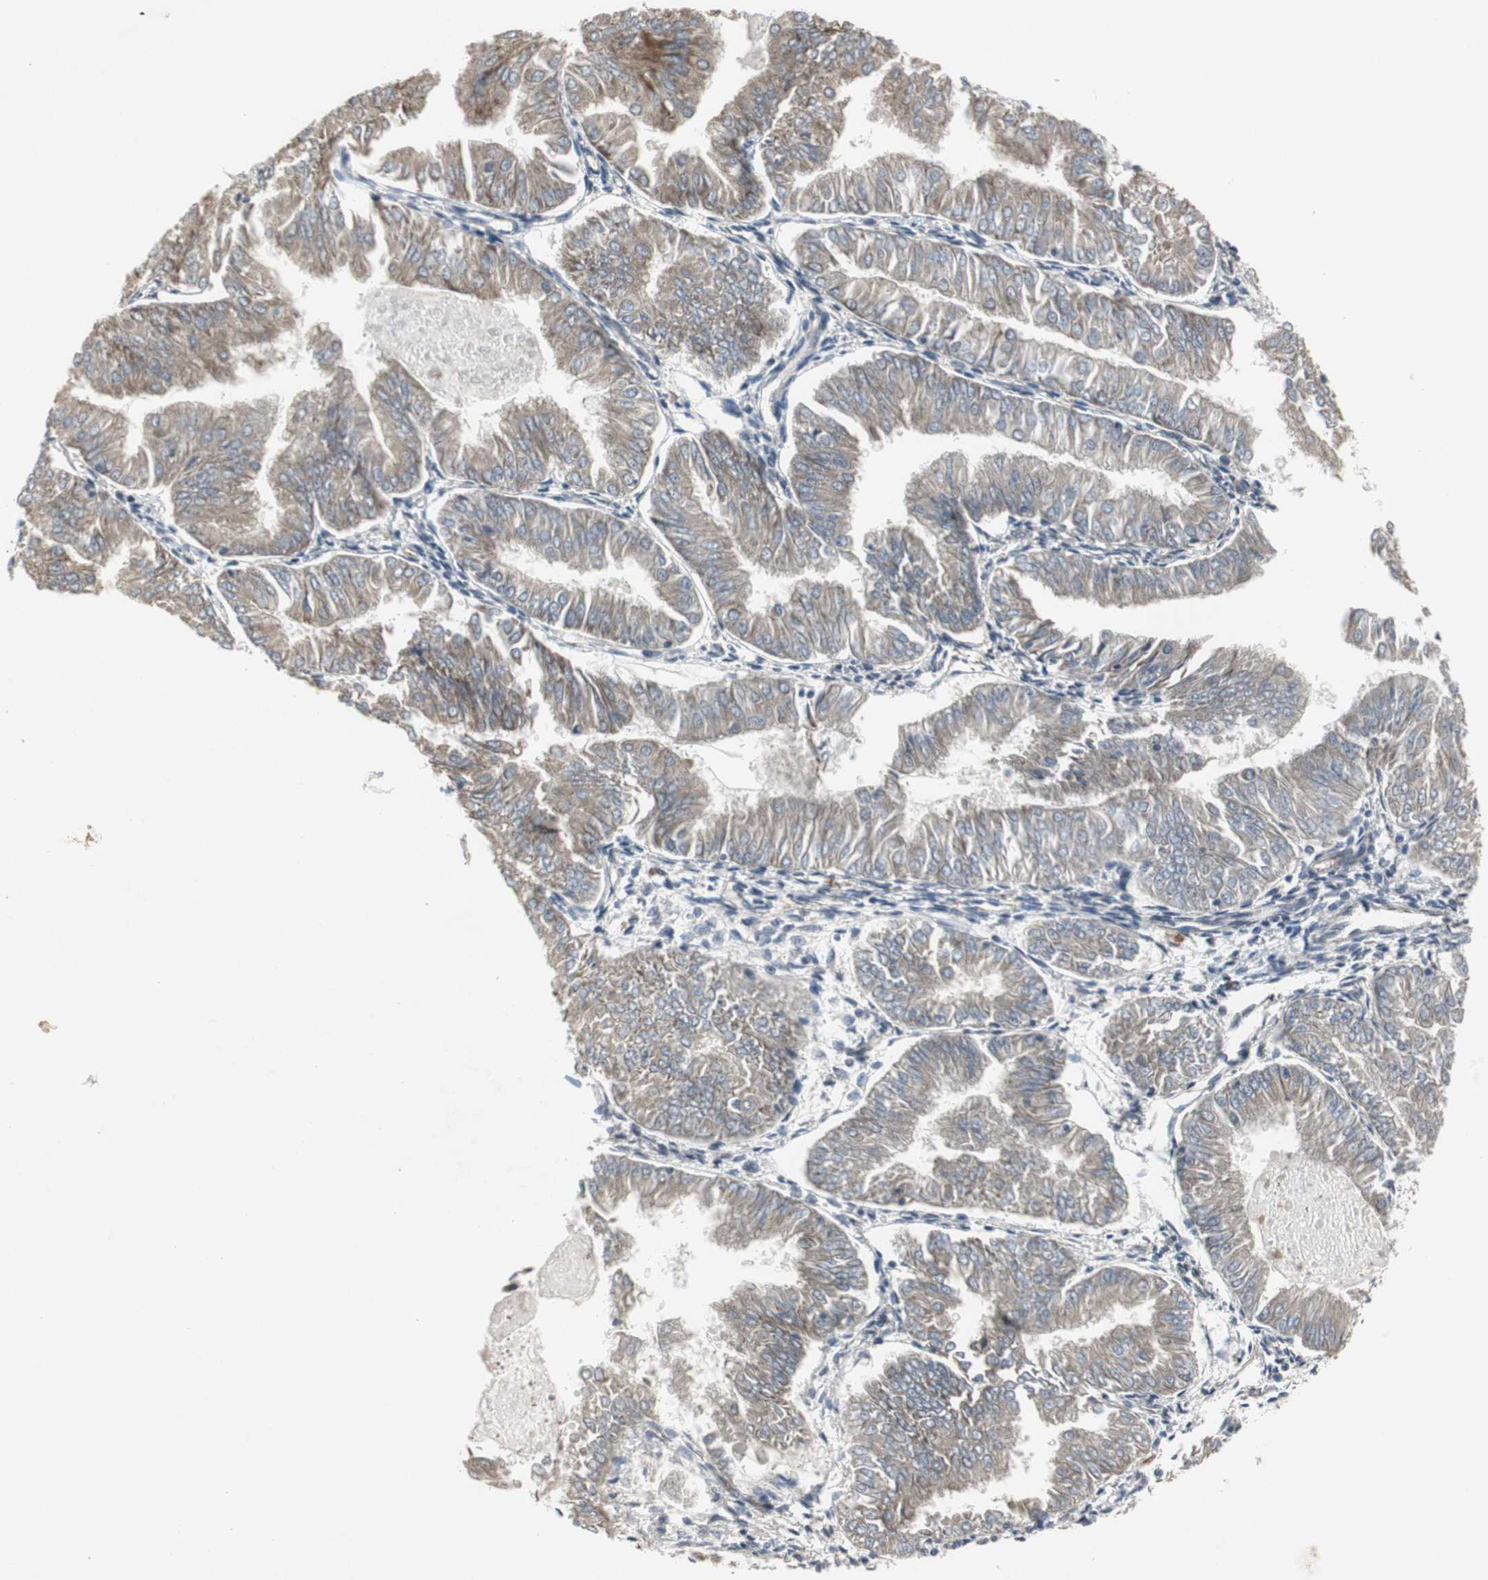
{"staining": {"intensity": "weak", "quantity": ">75%", "location": "cytoplasmic/membranous"}, "tissue": "endometrial cancer", "cell_type": "Tumor cells", "image_type": "cancer", "snomed": [{"axis": "morphology", "description": "Adenocarcinoma, NOS"}, {"axis": "topography", "description": "Endometrium"}], "caption": "The image demonstrates immunohistochemical staining of adenocarcinoma (endometrial). There is weak cytoplasmic/membranous expression is seen in approximately >75% of tumor cells. (Brightfield microscopy of DAB IHC at high magnification).", "gene": "CHP1", "patient": {"sex": "female", "age": 53}}